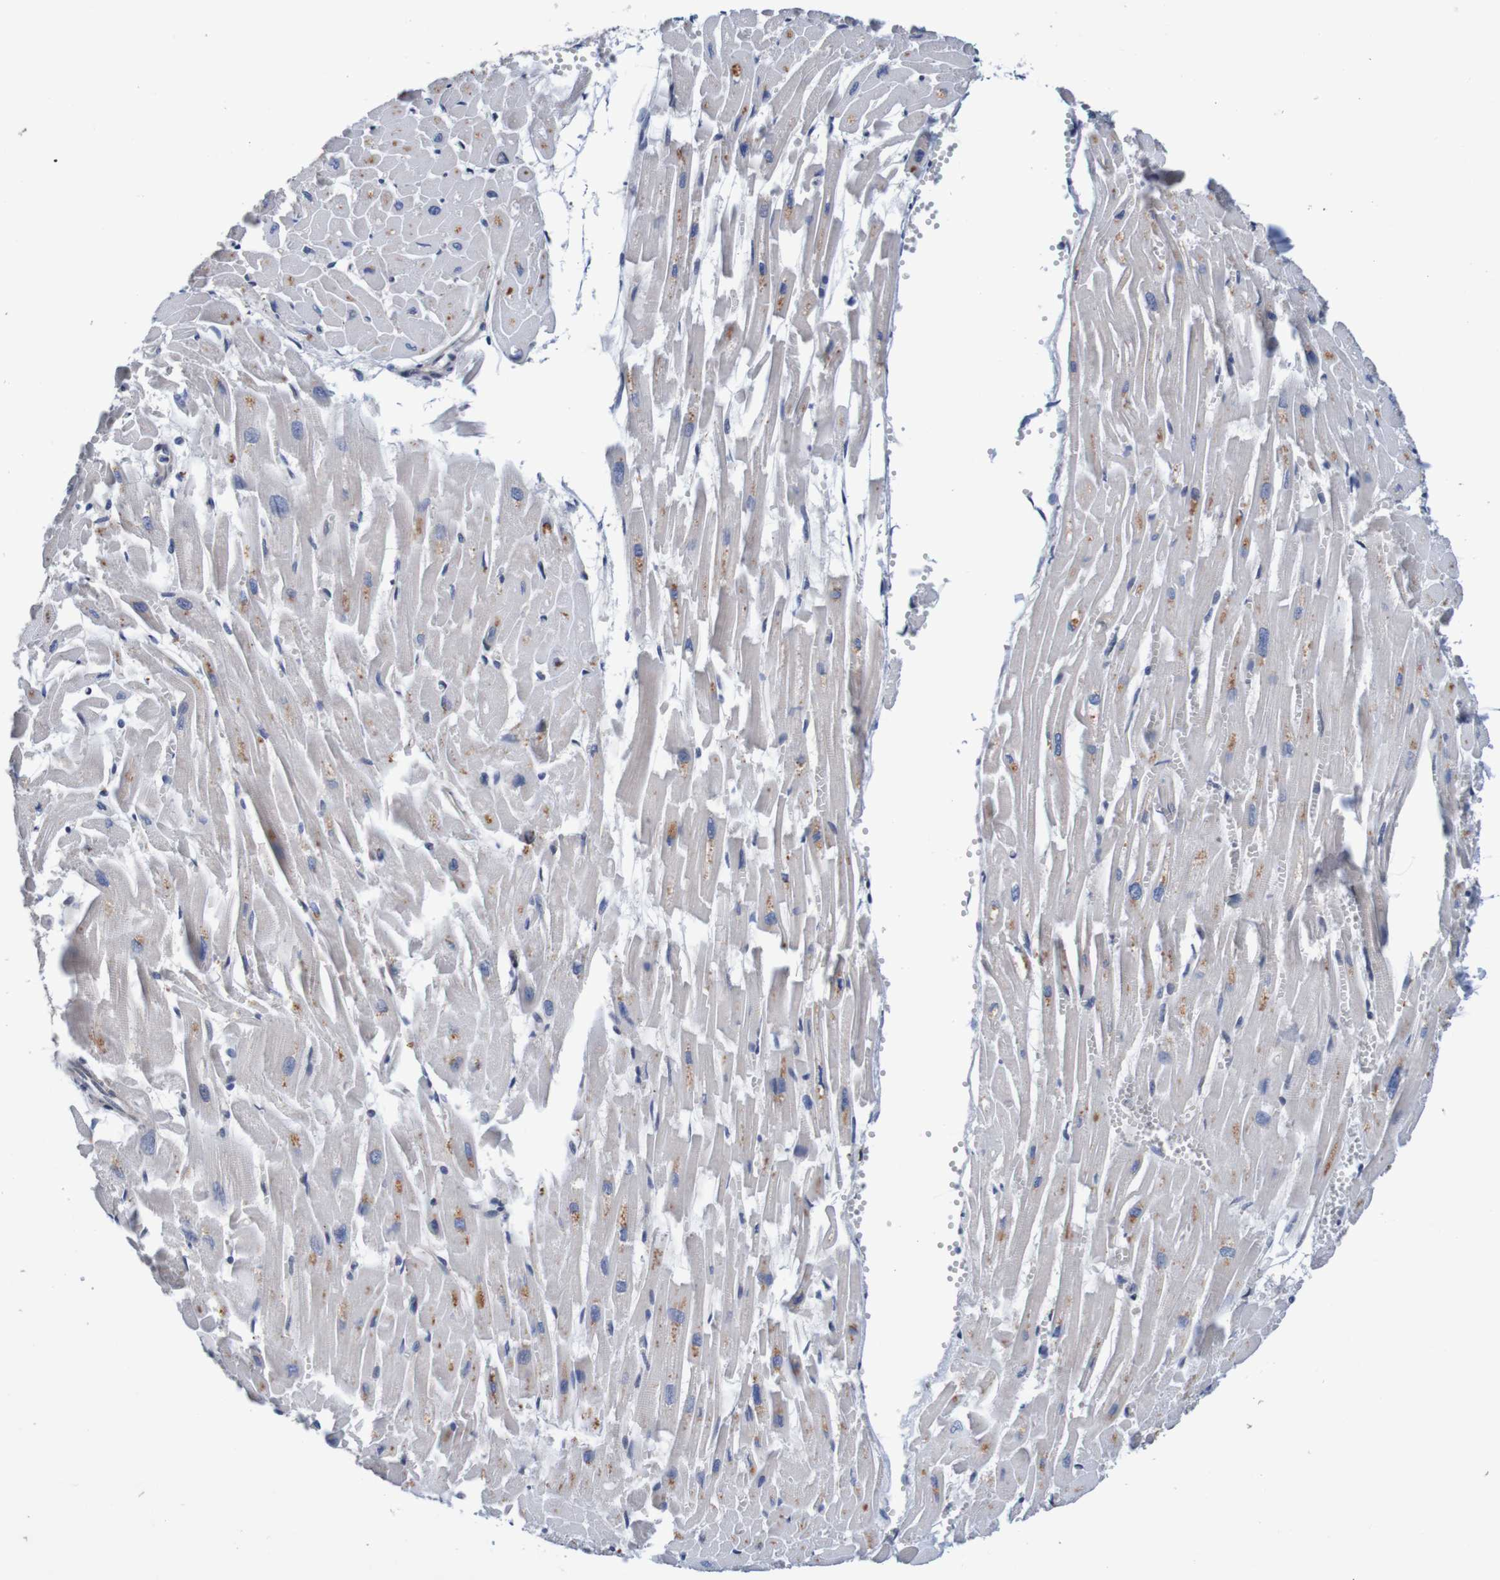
{"staining": {"intensity": "moderate", "quantity": "25%-75%", "location": "cytoplasmic/membranous"}, "tissue": "heart muscle", "cell_type": "Cardiomyocytes", "image_type": "normal", "snomed": [{"axis": "morphology", "description": "Normal tissue, NOS"}, {"axis": "topography", "description": "Heart"}], "caption": "This micrograph reveals immunohistochemistry staining of benign heart muscle, with medium moderate cytoplasmic/membranous expression in approximately 25%-75% of cardiomyocytes.", "gene": "CPED1", "patient": {"sex": "female", "age": 19}}